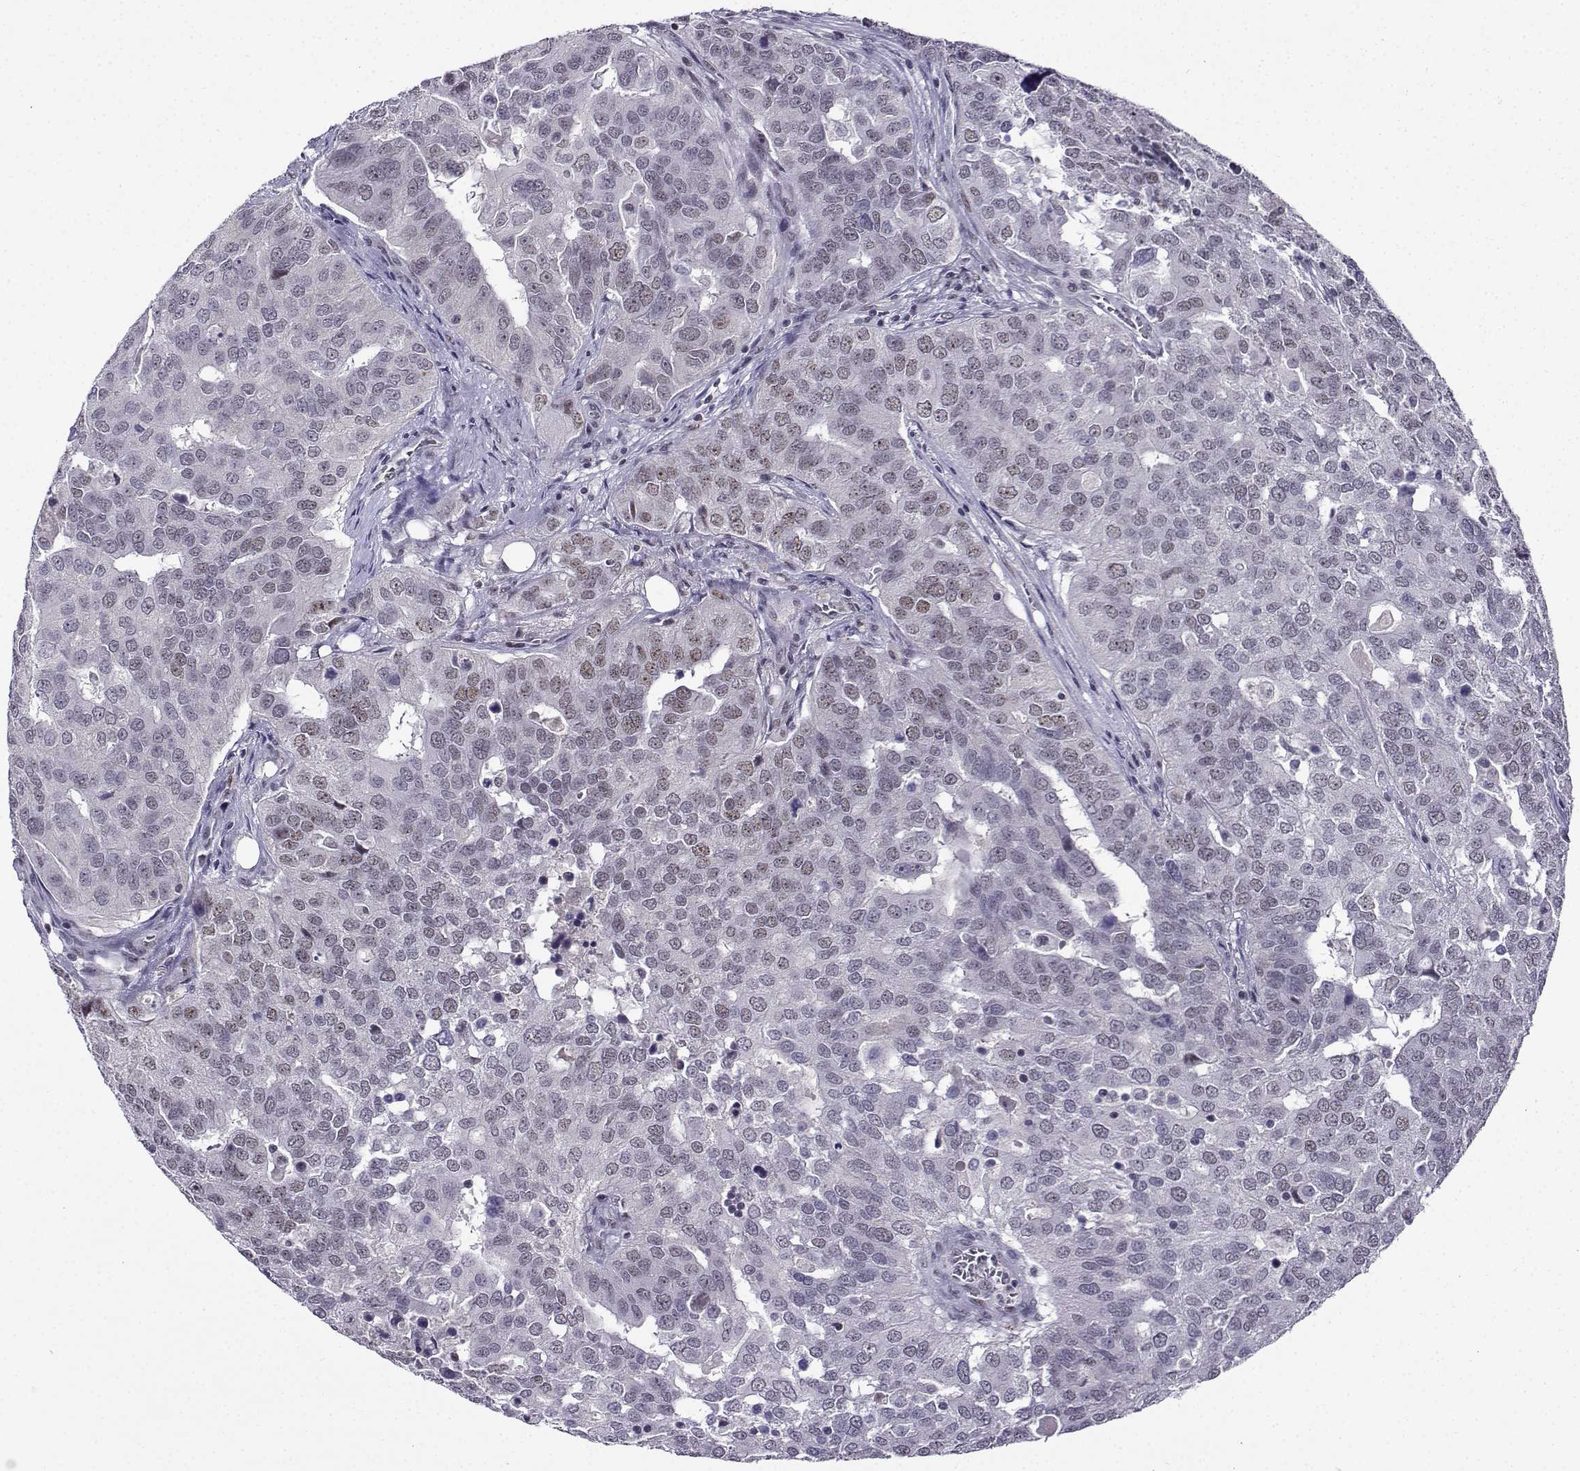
{"staining": {"intensity": "negative", "quantity": "none", "location": "none"}, "tissue": "ovarian cancer", "cell_type": "Tumor cells", "image_type": "cancer", "snomed": [{"axis": "morphology", "description": "Carcinoma, endometroid"}, {"axis": "topography", "description": "Soft tissue"}, {"axis": "topography", "description": "Ovary"}], "caption": "This is an immunohistochemistry micrograph of ovarian endometroid carcinoma. There is no staining in tumor cells.", "gene": "LRFN2", "patient": {"sex": "female", "age": 52}}